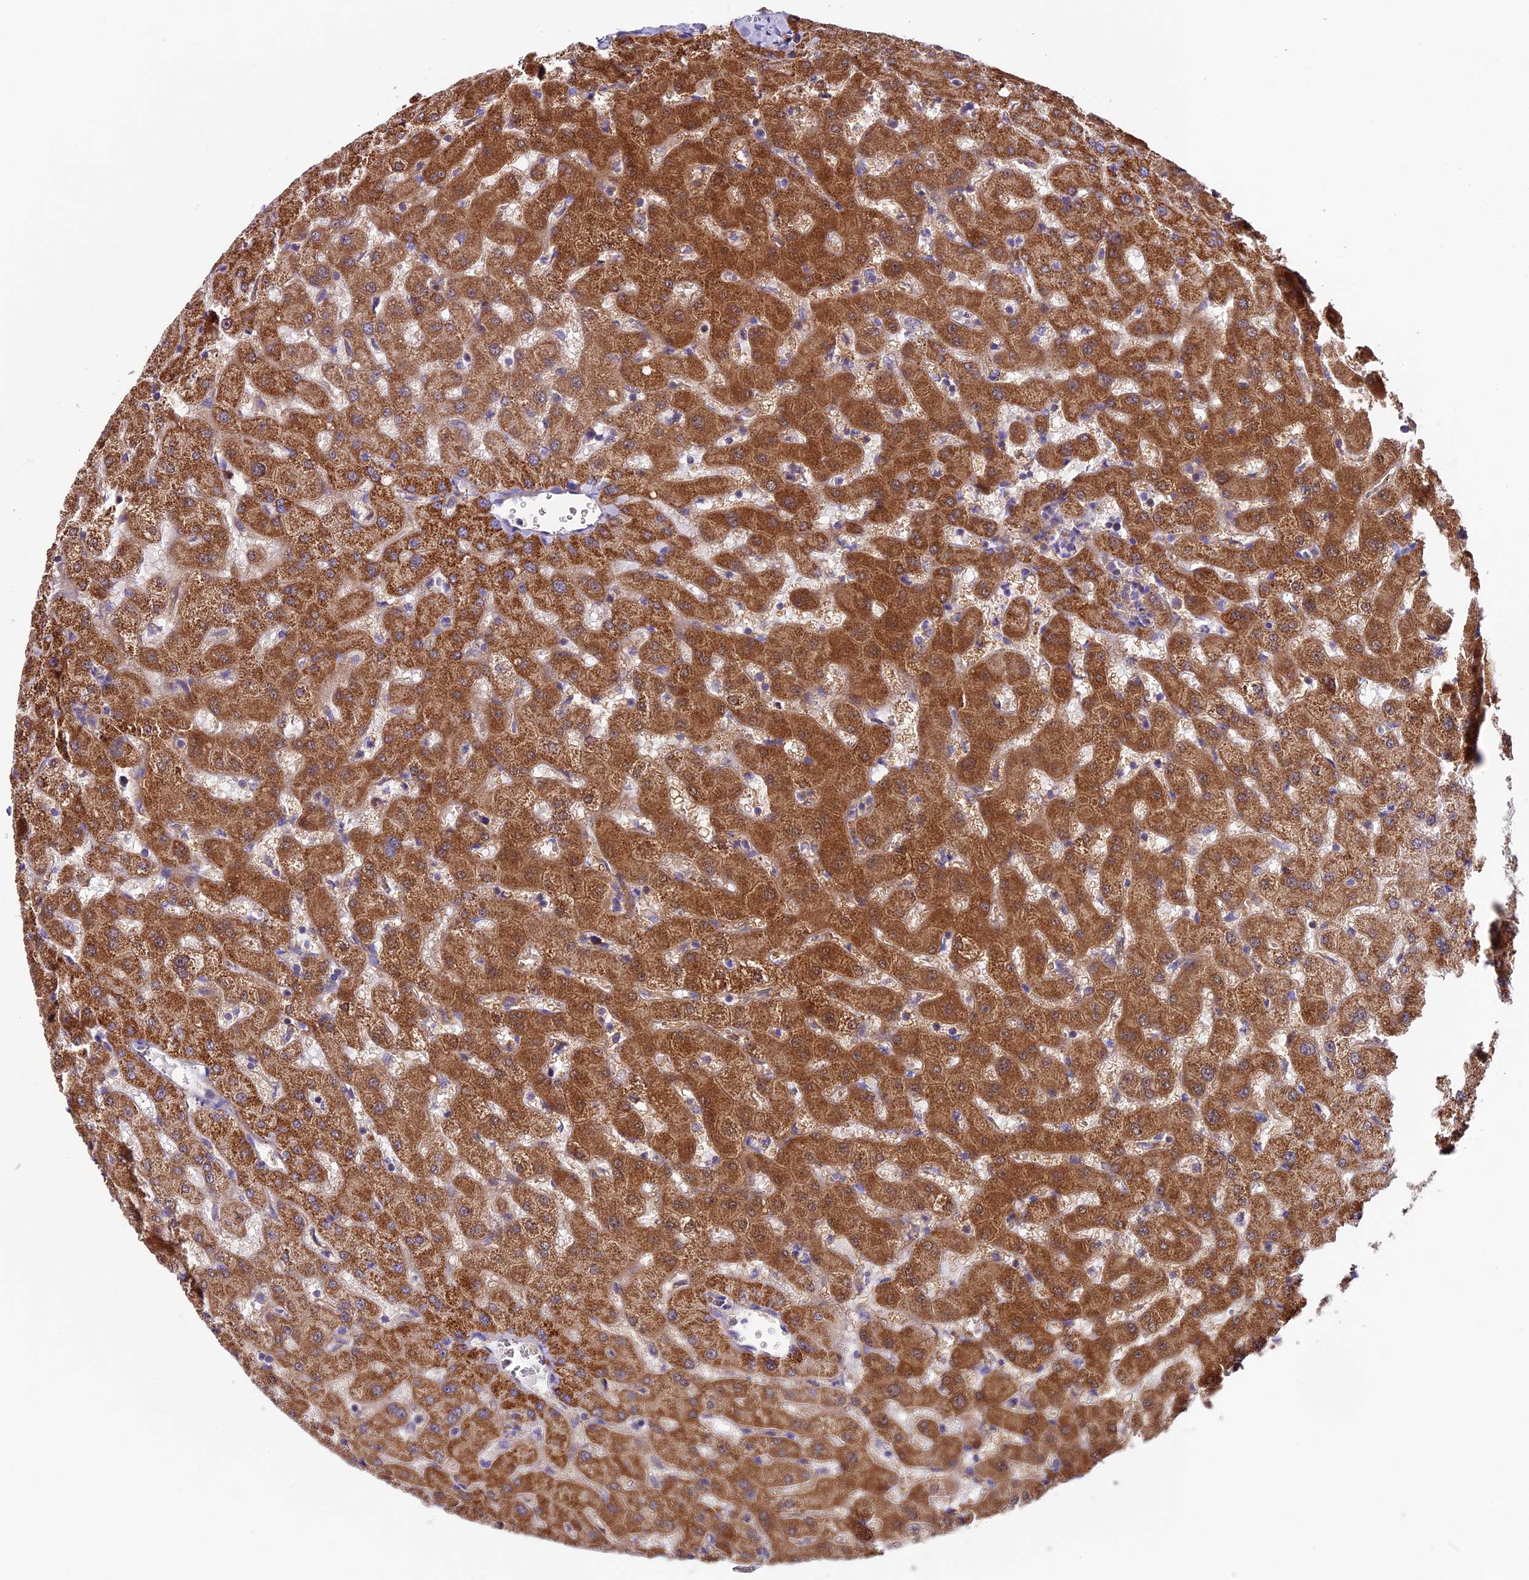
{"staining": {"intensity": "weak", "quantity": "<25%", "location": "cytoplasmic/membranous"}, "tissue": "liver", "cell_type": "Cholangiocytes", "image_type": "normal", "snomed": [{"axis": "morphology", "description": "Normal tissue, NOS"}, {"axis": "topography", "description": "Liver"}], "caption": "Immunohistochemistry histopathology image of unremarkable liver stained for a protein (brown), which demonstrates no staining in cholangiocytes. (DAB immunohistochemistry (IHC), high magnification).", "gene": "PIGU", "patient": {"sex": "female", "age": 63}}